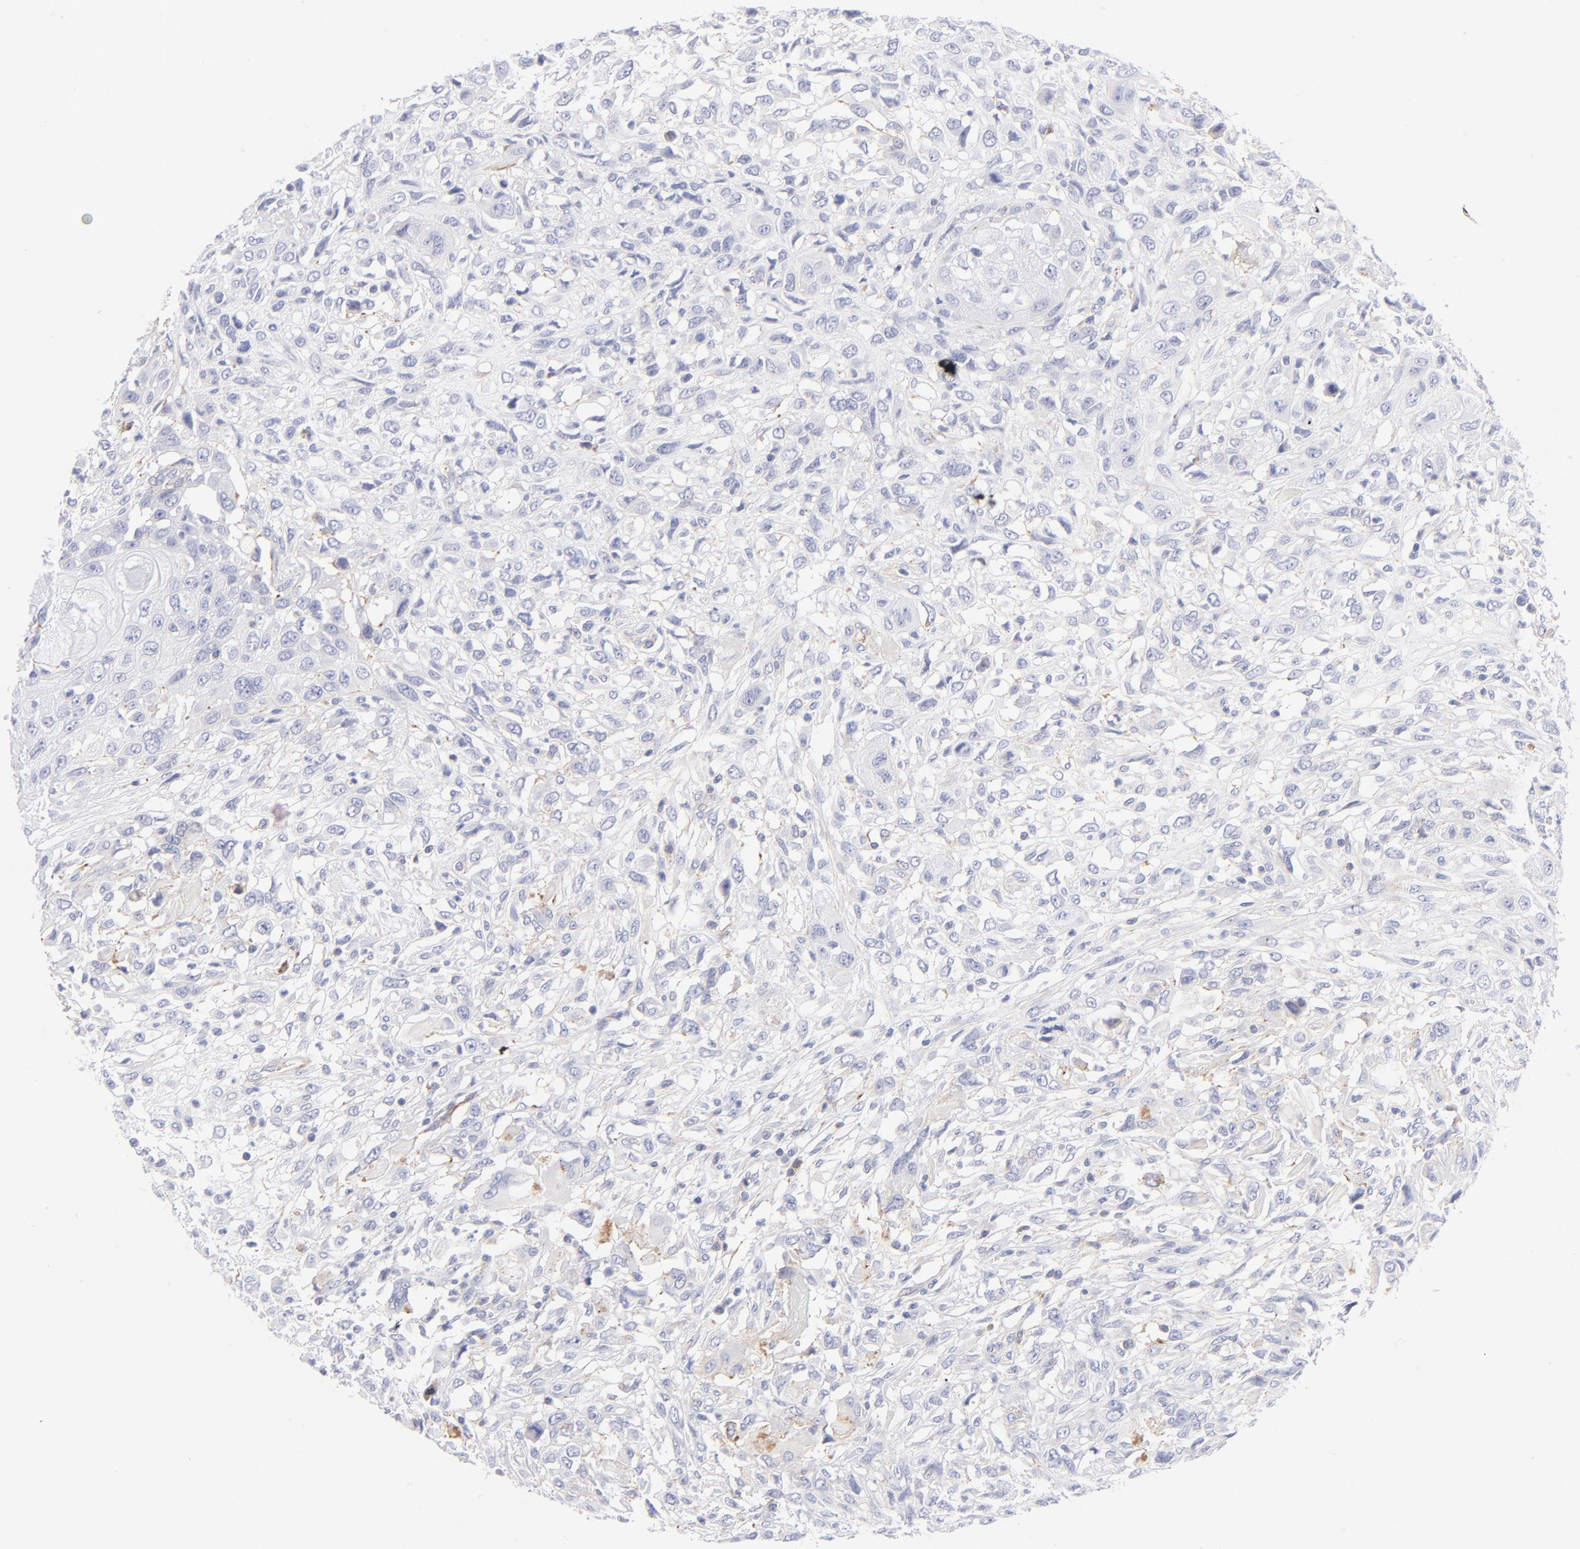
{"staining": {"intensity": "negative", "quantity": "none", "location": "none"}, "tissue": "head and neck cancer", "cell_type": "Tumor cells", "image_type": "cancer", "snomed": [{"axis": "morphology", "description": "Neoplasm, malignant, NOS"}, {"axis": "topography", "description": "Salivary gland"}, {"axis": "topography", "description": "Head-Neck"}], "caption": "Neoplasm (malignant) (head and neck) stained for a protein using immunohistochemistry demonstrates no positivity tumor cells.", "gene": "ACTA2", "patient": {"sex": "male", "age": 43}}